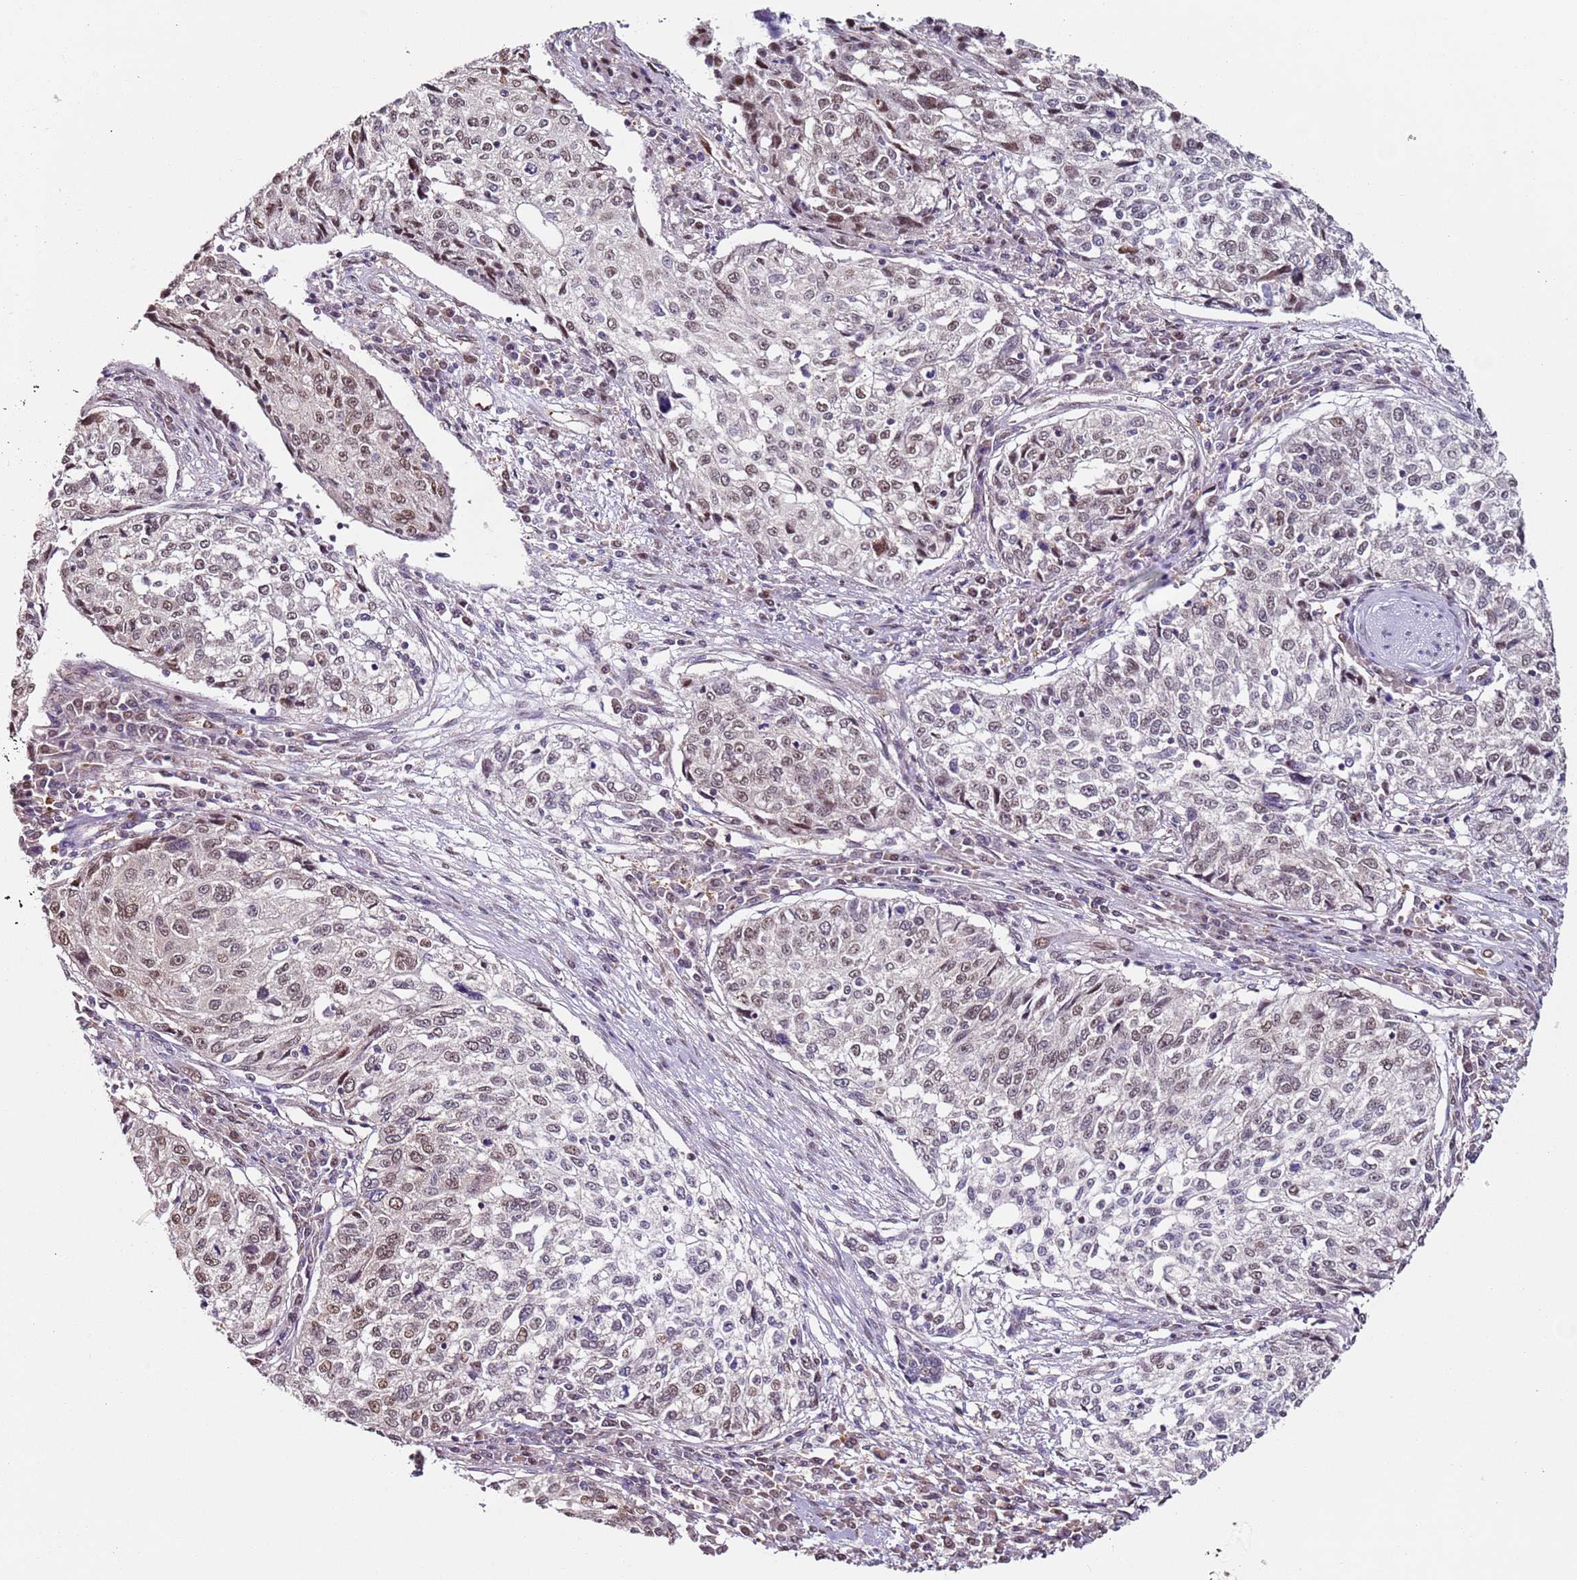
{"staining": {"intensity": "moderate", "quantity": "25%-75%", "location": "nuclear"}, "tissue": "cervical cancer", "cell_type": "Tumor cells", "image_type": "cancer", "snomed": [{"axis": "morphology", "description": "Squamous cell carcinoma, NOS"}, {"axis": "topography", "description": "Cervix"}], "caption": "Tumor cells demonstrate moderate nuclear expression in approximately 25%-75% of cells in cervical cancer (squamous cell carcinoma).", "gene": "PSMD4", "patient": {"sex": "female", "age": 57}}